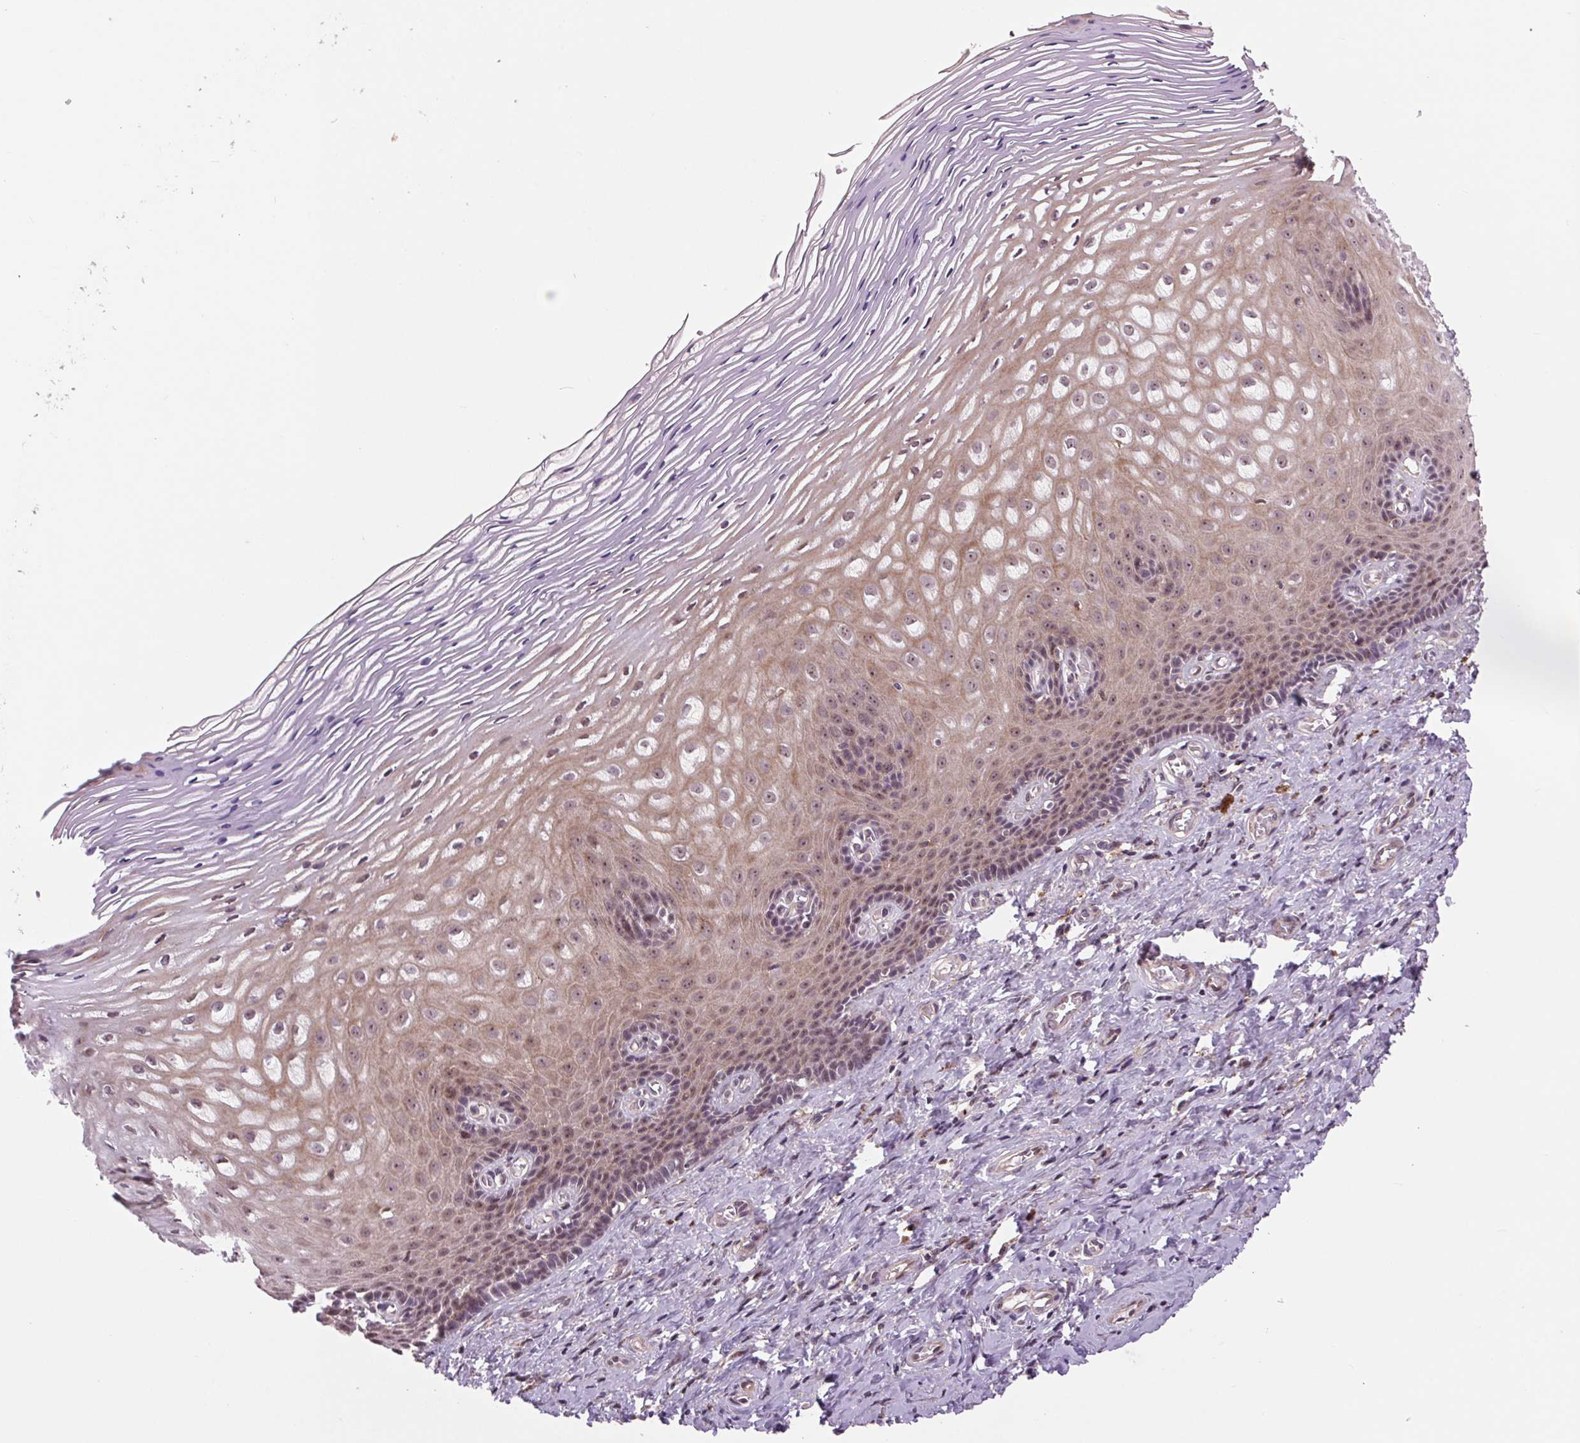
{"staining": {"intensity": "moderate", "quantity": "25%-75%", "location": "cytoplasmic/membranous,nuclear"}, "tissue": "vagina", "cell_type": "Squamous epithelial cells", "image_type": "normal", "snomed": [{"axis": "morphology", "description": "Normal tissue, NOS"}, {"axis": "topography", "description": "Vagina"}], "caption": "Normal vagina reveals moderate cytoplasmic/membranous,nuclear expression in approximately 25%-75% of squamous epithelial cells, visualized by immunohistochemistry. The protein of interest is shown in brown color, while the nuclei are stained blue.", "gene": "CHMP4B", "patient": {"sex": "female", "age": 83}}